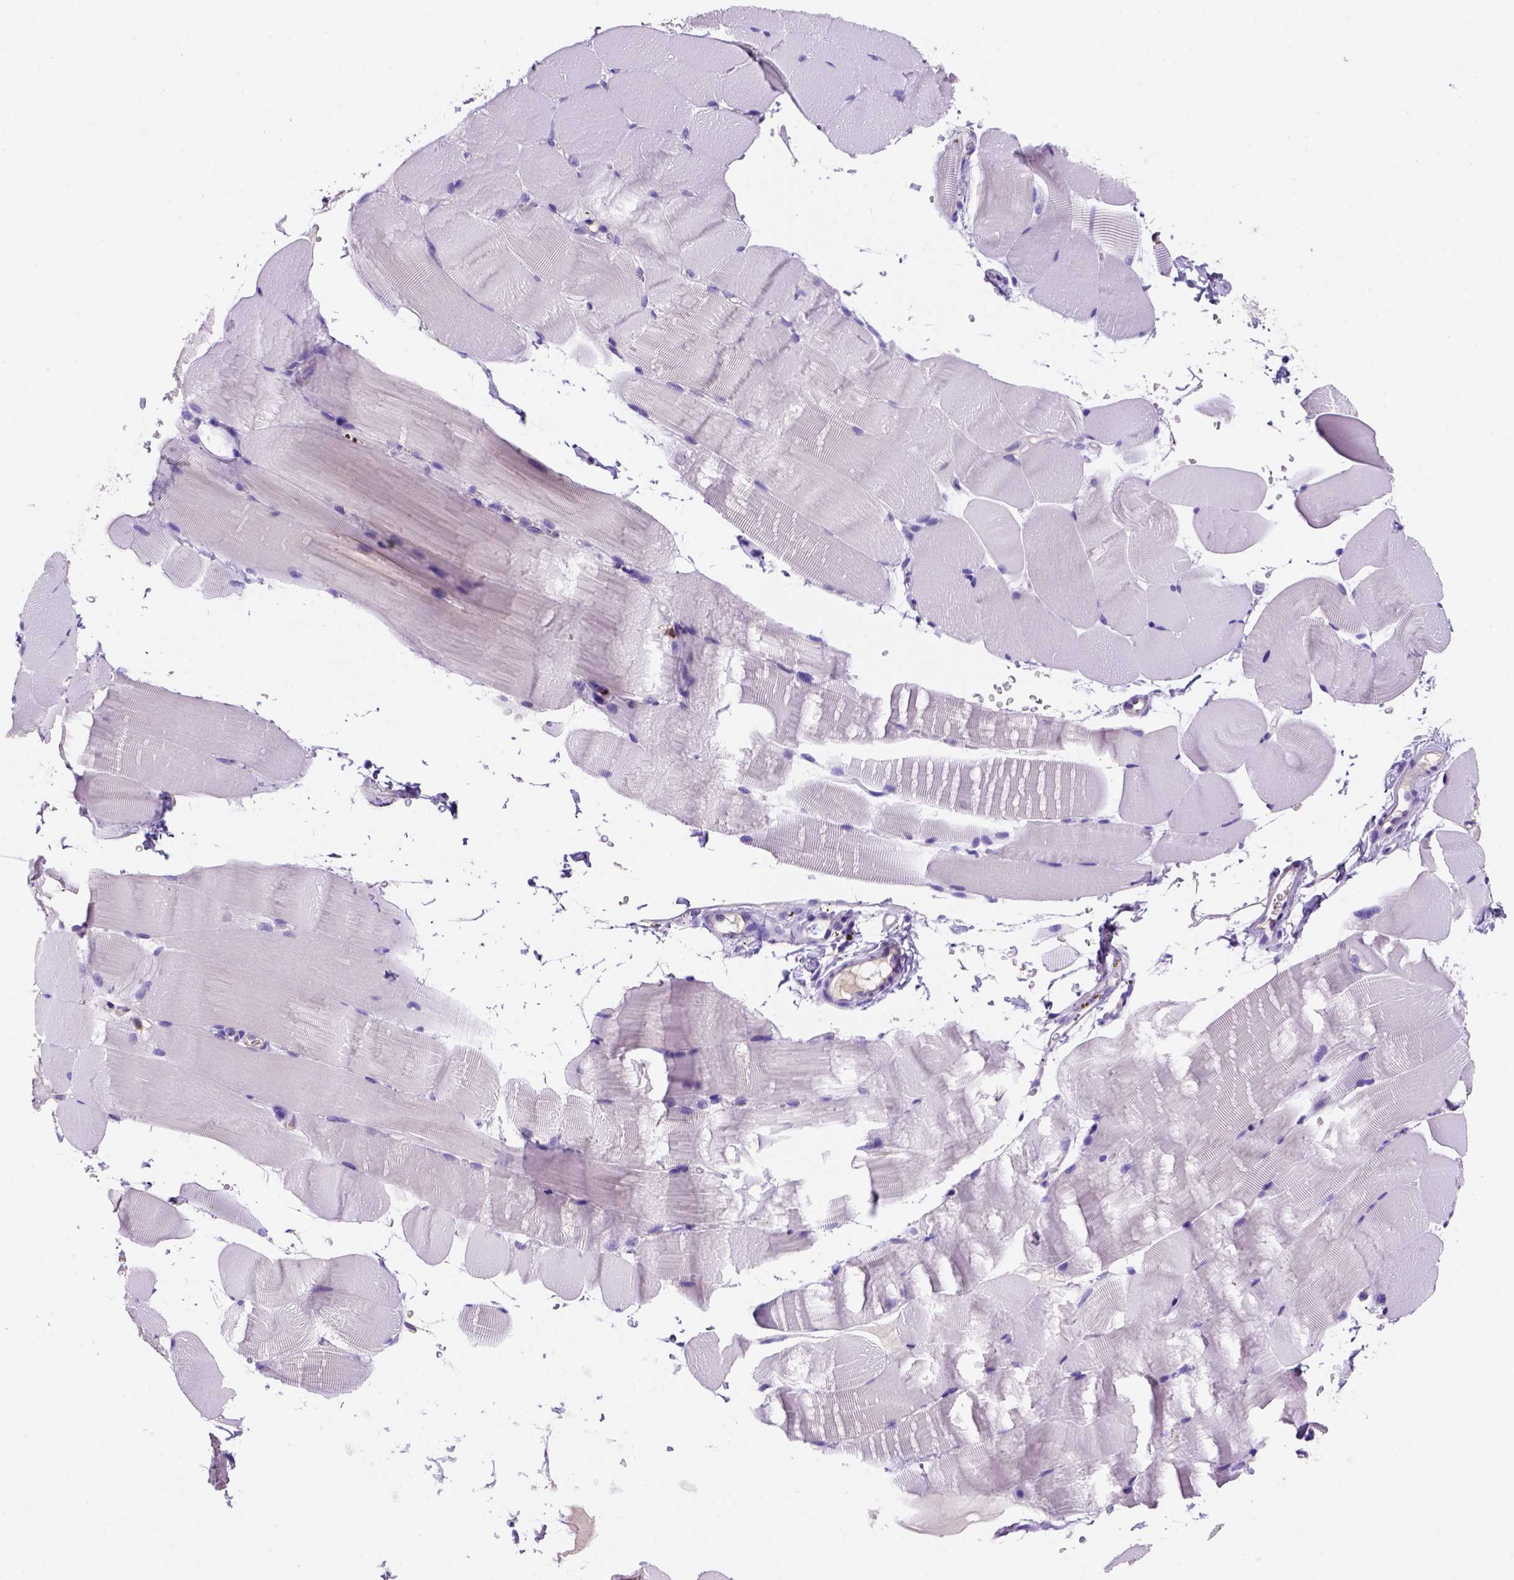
{"staining": {"intensity": "negative", "quantity": "none", "location": "none"}, "tissue": "skeletal muscle", "cell_type": "Myocytes", "image_type": "normal", "snomed": [{"axis": "morphology", "description": "Normal tissue, NOS"}, {"axis": "topography", "description": "Skeletal muscle"}], "caption": "The micrograph shows no significant positivity in myocytes of skeletal muscle. Nuclei are stained in blue.", "gene": "INPP5D", "patient": {"sex": "female", "age": 37}}